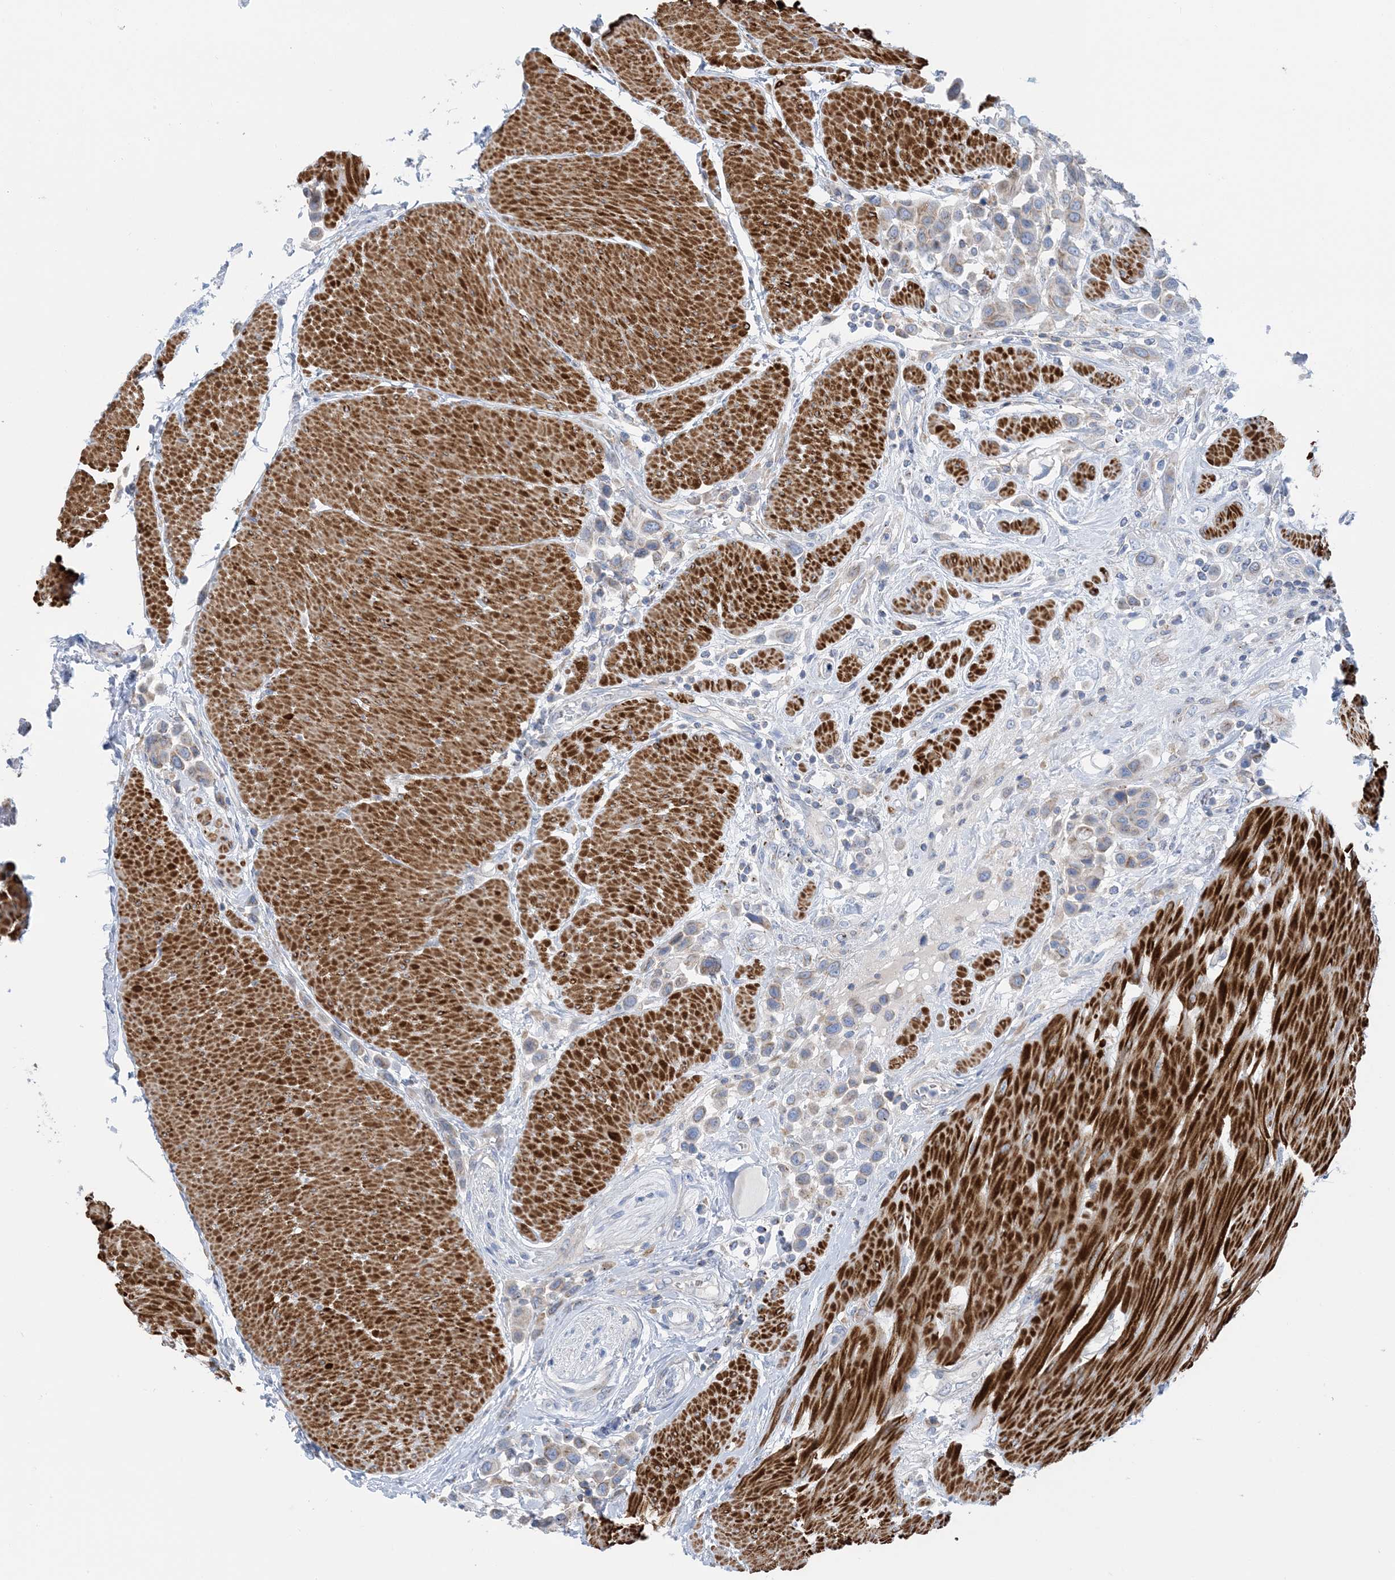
{"staining": {"intensity": "weak", "quantity": "<25%", "location": "cytoplasmic/membranous"}, "tissue": "urothelial cancer", "cell_type": "Tumor cells", "image_type": "cancer", "snomed": [{"axis": "morphology", "description": "Urothelial carcinoma, High grade"}, {"axis": "topography", "description": "Urinary bladder"}], "caption": "The micrograph shows no significant expression in tumor cells of urothelial carcinoma (high-grade). (DAB IHC visualized using brightfield microscopy, high magnification).", "gene": "CALHM5", "patient": {"sex": "male", "age": 50}}